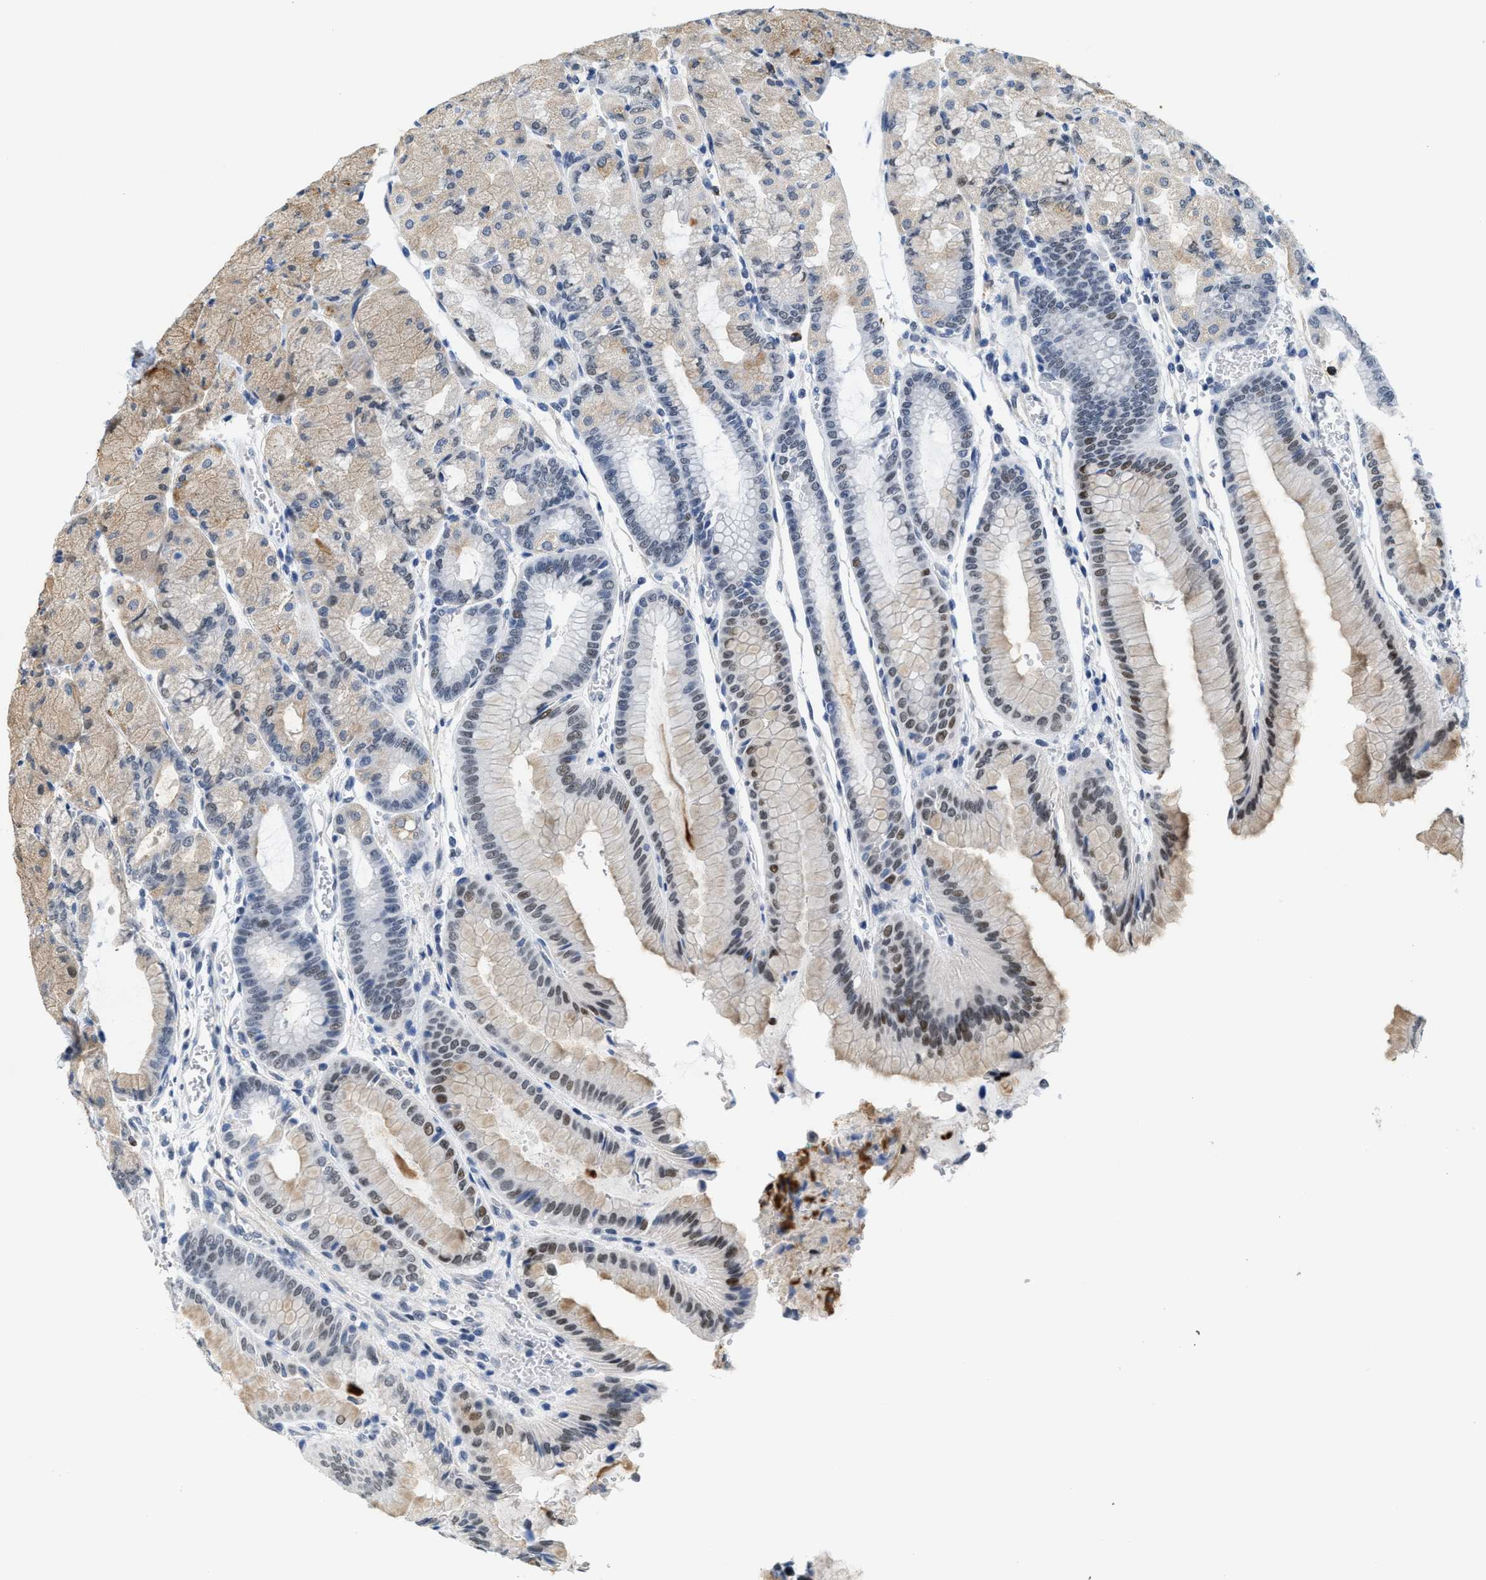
{"staining": {"intensity": "moderate", "quantity": ">75%", "location": "cytoplasmic/membranous,nuclear"}, "tissue": "stomach", "cell_type": "Glandular cells", "image_type": "normal", "snomed": [{"axis": "morphology", "description": "Normal tissue, NOS"}, {"axis": "morphology", "description": "Carcinoid, malignant, NOS"}, {"axis": "topography", "description": "Stomach, upper"}], "caption": "The image displays immunohistochemical staining of normal stomach. There is moderate cytoplasmic/membranous,nuclear staining is identified in approximately >75% of glandular cells.", "gene": "SETD1B", "patient": {"sex": "male", "age": 39}}